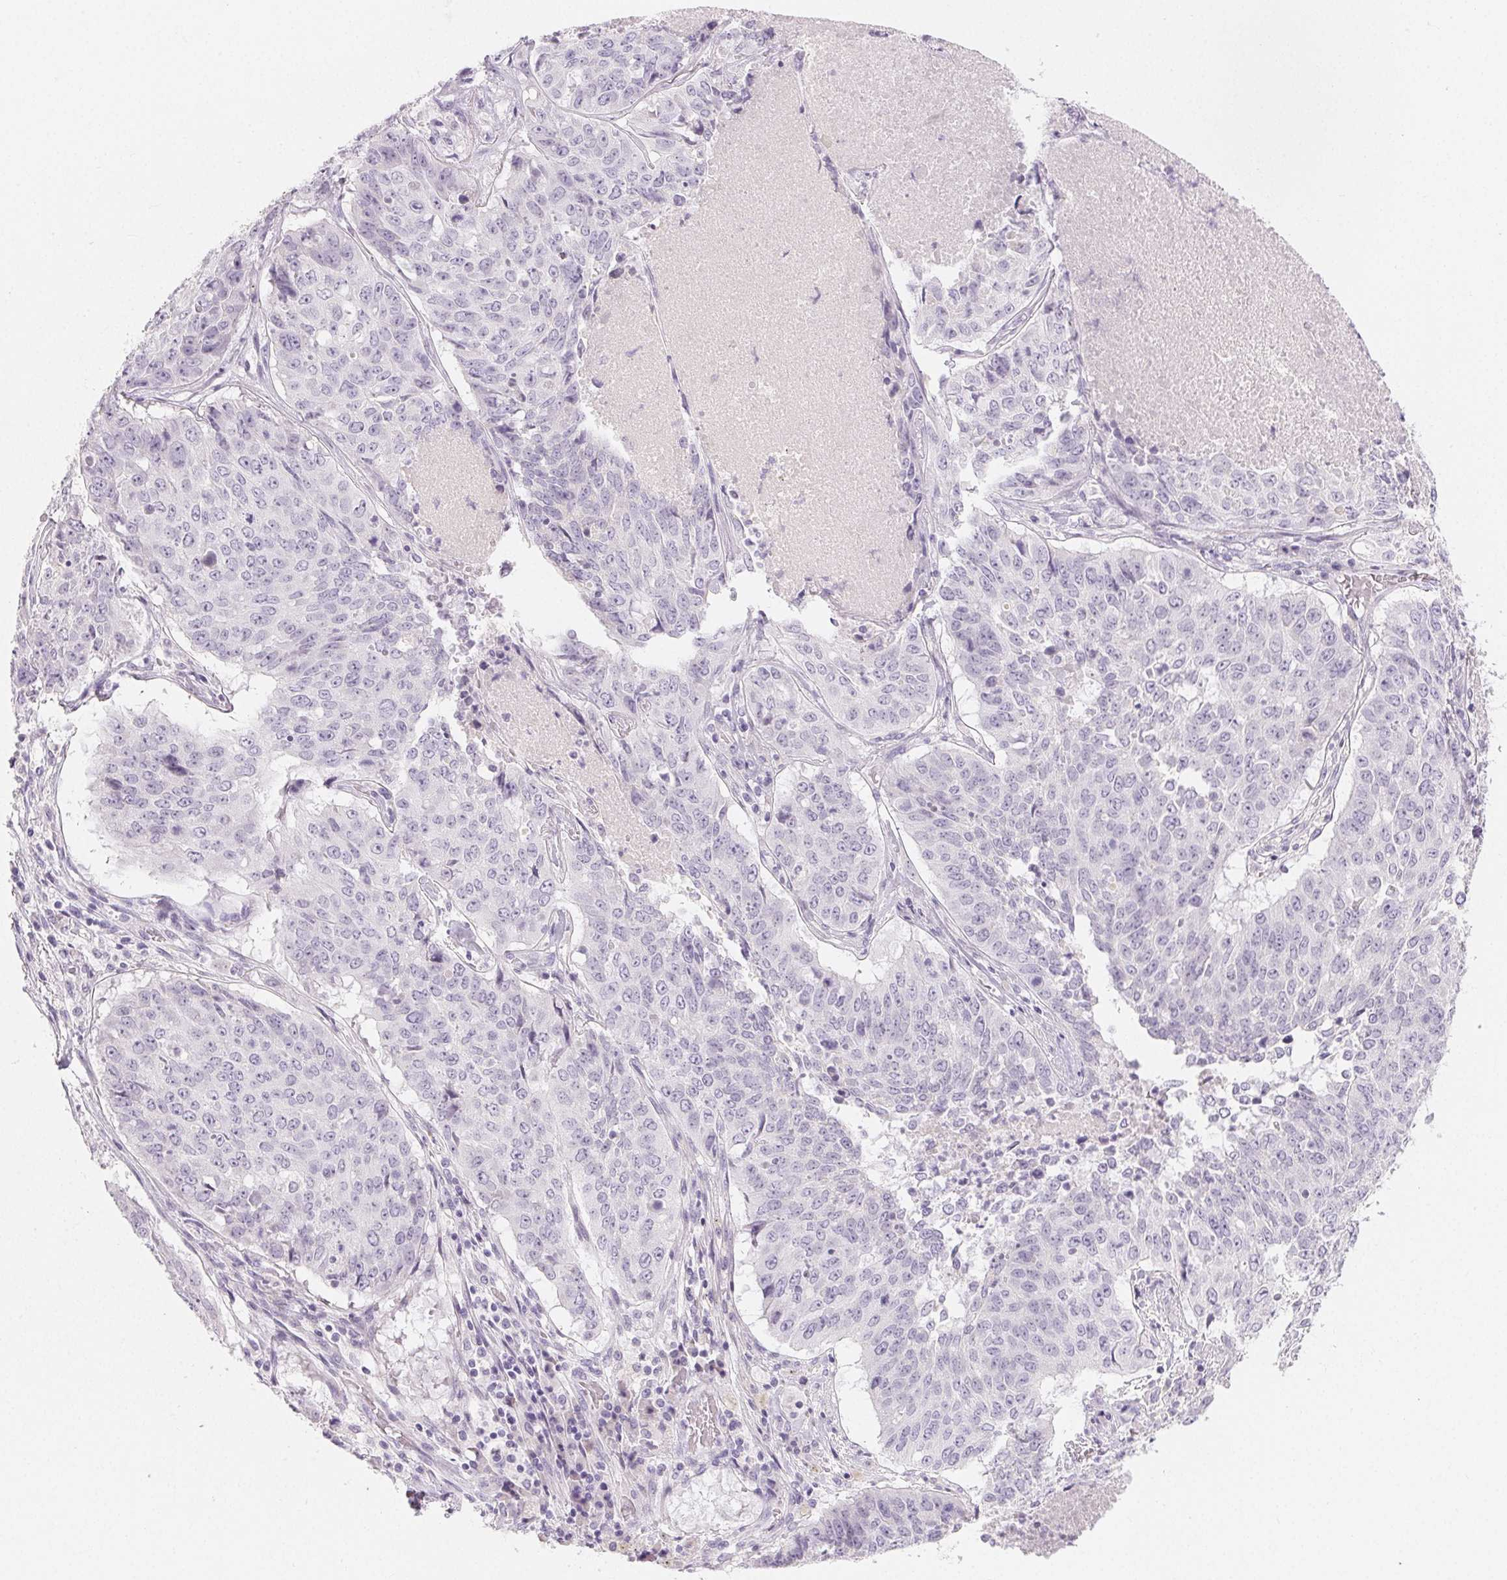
{"staining": {"intensity": "negative", "quantity": "none", "location": "none"}, "tissue": "lung cancer", "cell_type": "Tumor cells", "image_type": "cancer", "snomed": [{"axis": "morphology", "description": "Normal tissue, NOS"}, {"axis": "morphology", "description": "Squamous cell carcinoma, NOS"}, {"axis": "topography", "description": "Bronchus"}, {"axis": "topography", "description": "Lung"}], "caption": "This photomicrograph is of lung cancer (squamous cell carcinoma) stained with IHC to label a protein in brown with the nuclei are counter-stained blue. There is no positivity in tumor cells.", "gene": "MIOX", "patient": {"sex": "male", "age": 64}}